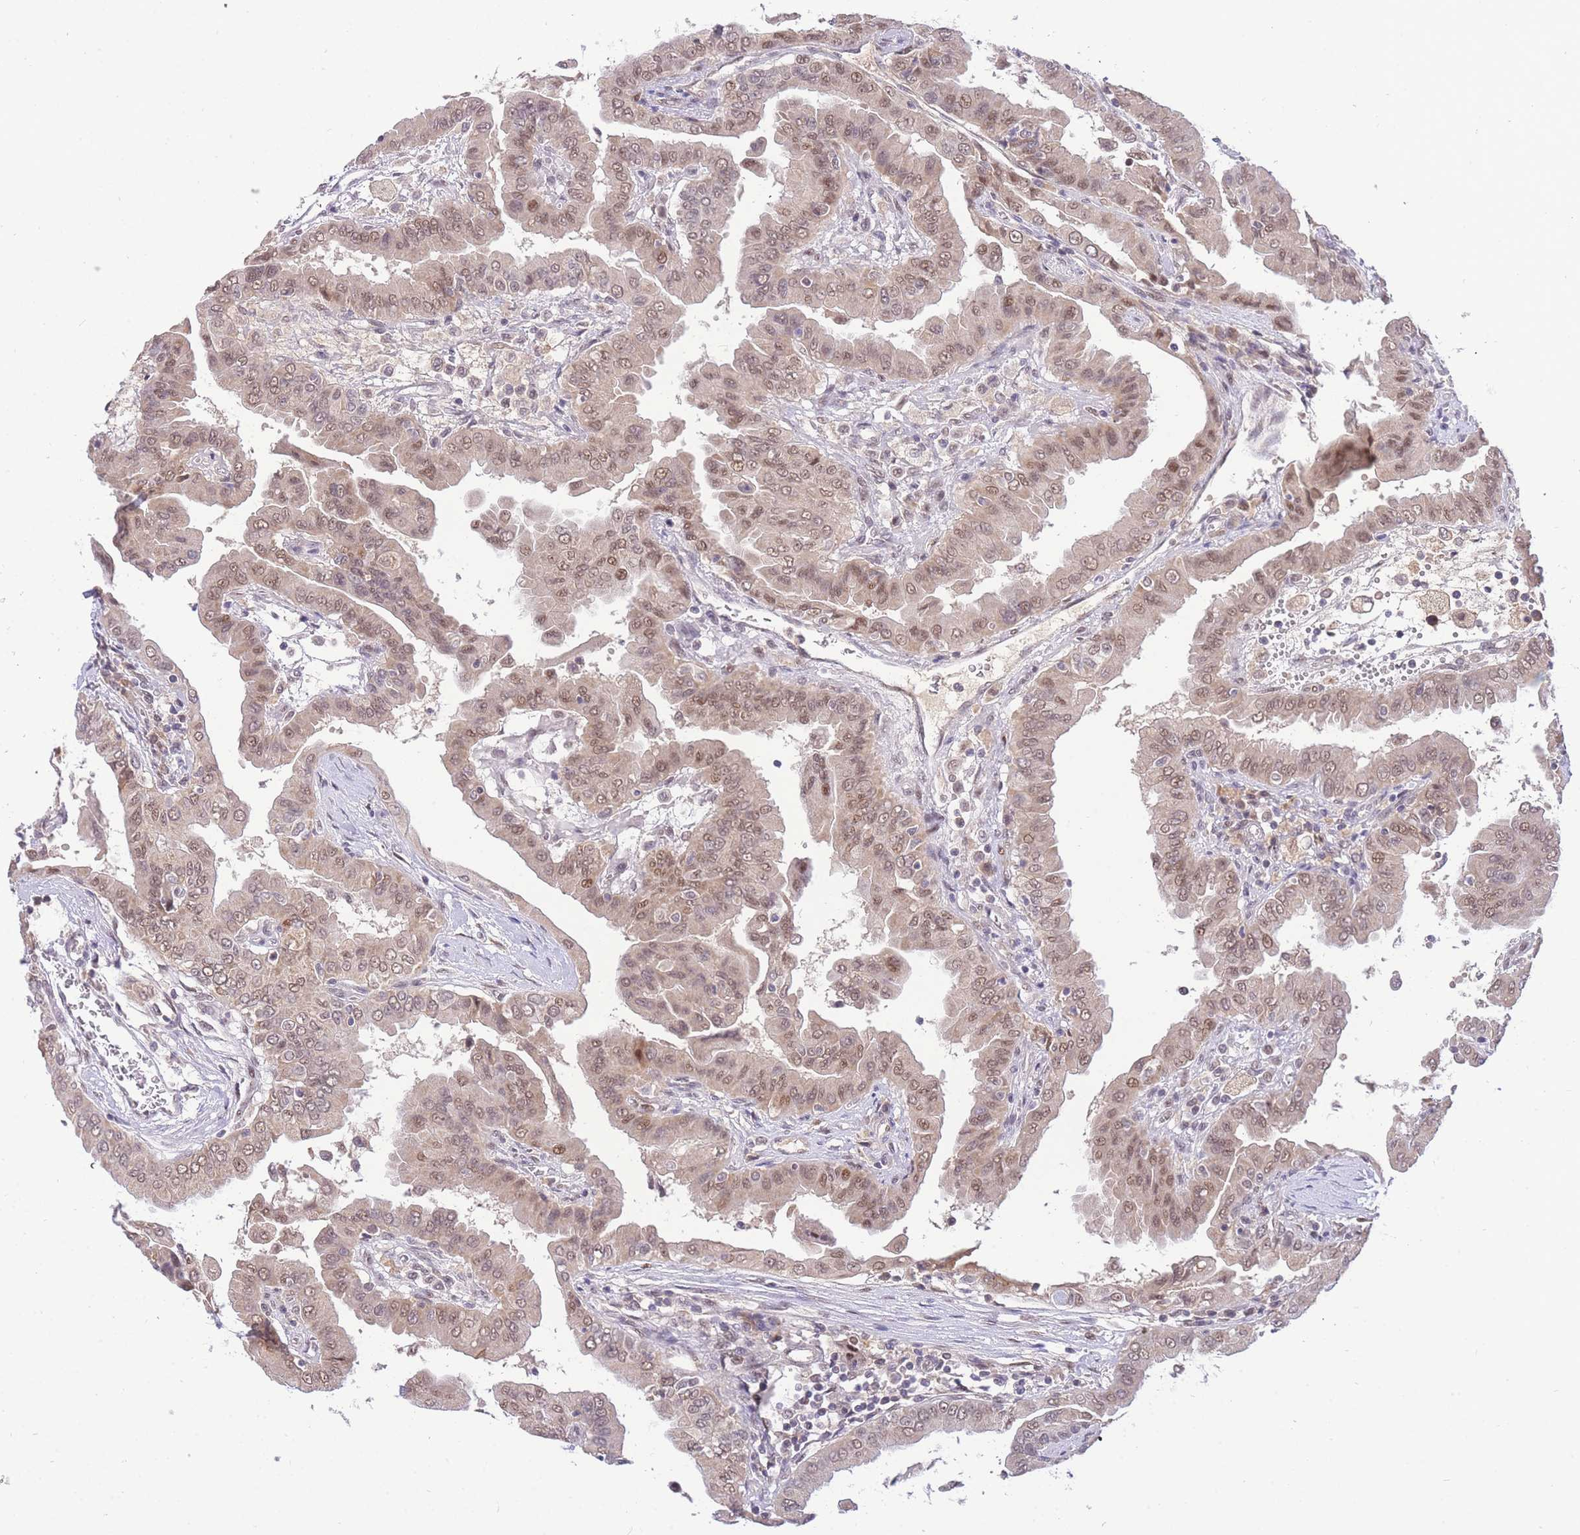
{"staining": {"intensity": "moderate", "quantity": ">75%", "location": "cytoplasmic/membranous,nuclear"}, "tissue": "thyroid cancer", "cell_type": "Tumor cells", "image_type": "cancer", "snomed": [{"axis": "morphology", "description": "Papillary adenocarcinoma, NOS"}, {"axis": "topography", "description": "Thyroid gland"}], "caption": "Immunohistochemistry (IHC) of papillary adenocarcinoma (thyroid) exhibits medium levels of moderate cytoplasmic/membranous and nuclear positivity in about >75% of tumor cells.", "gene": "PUS10", "patient": {"sex": "male", "age": 33}}